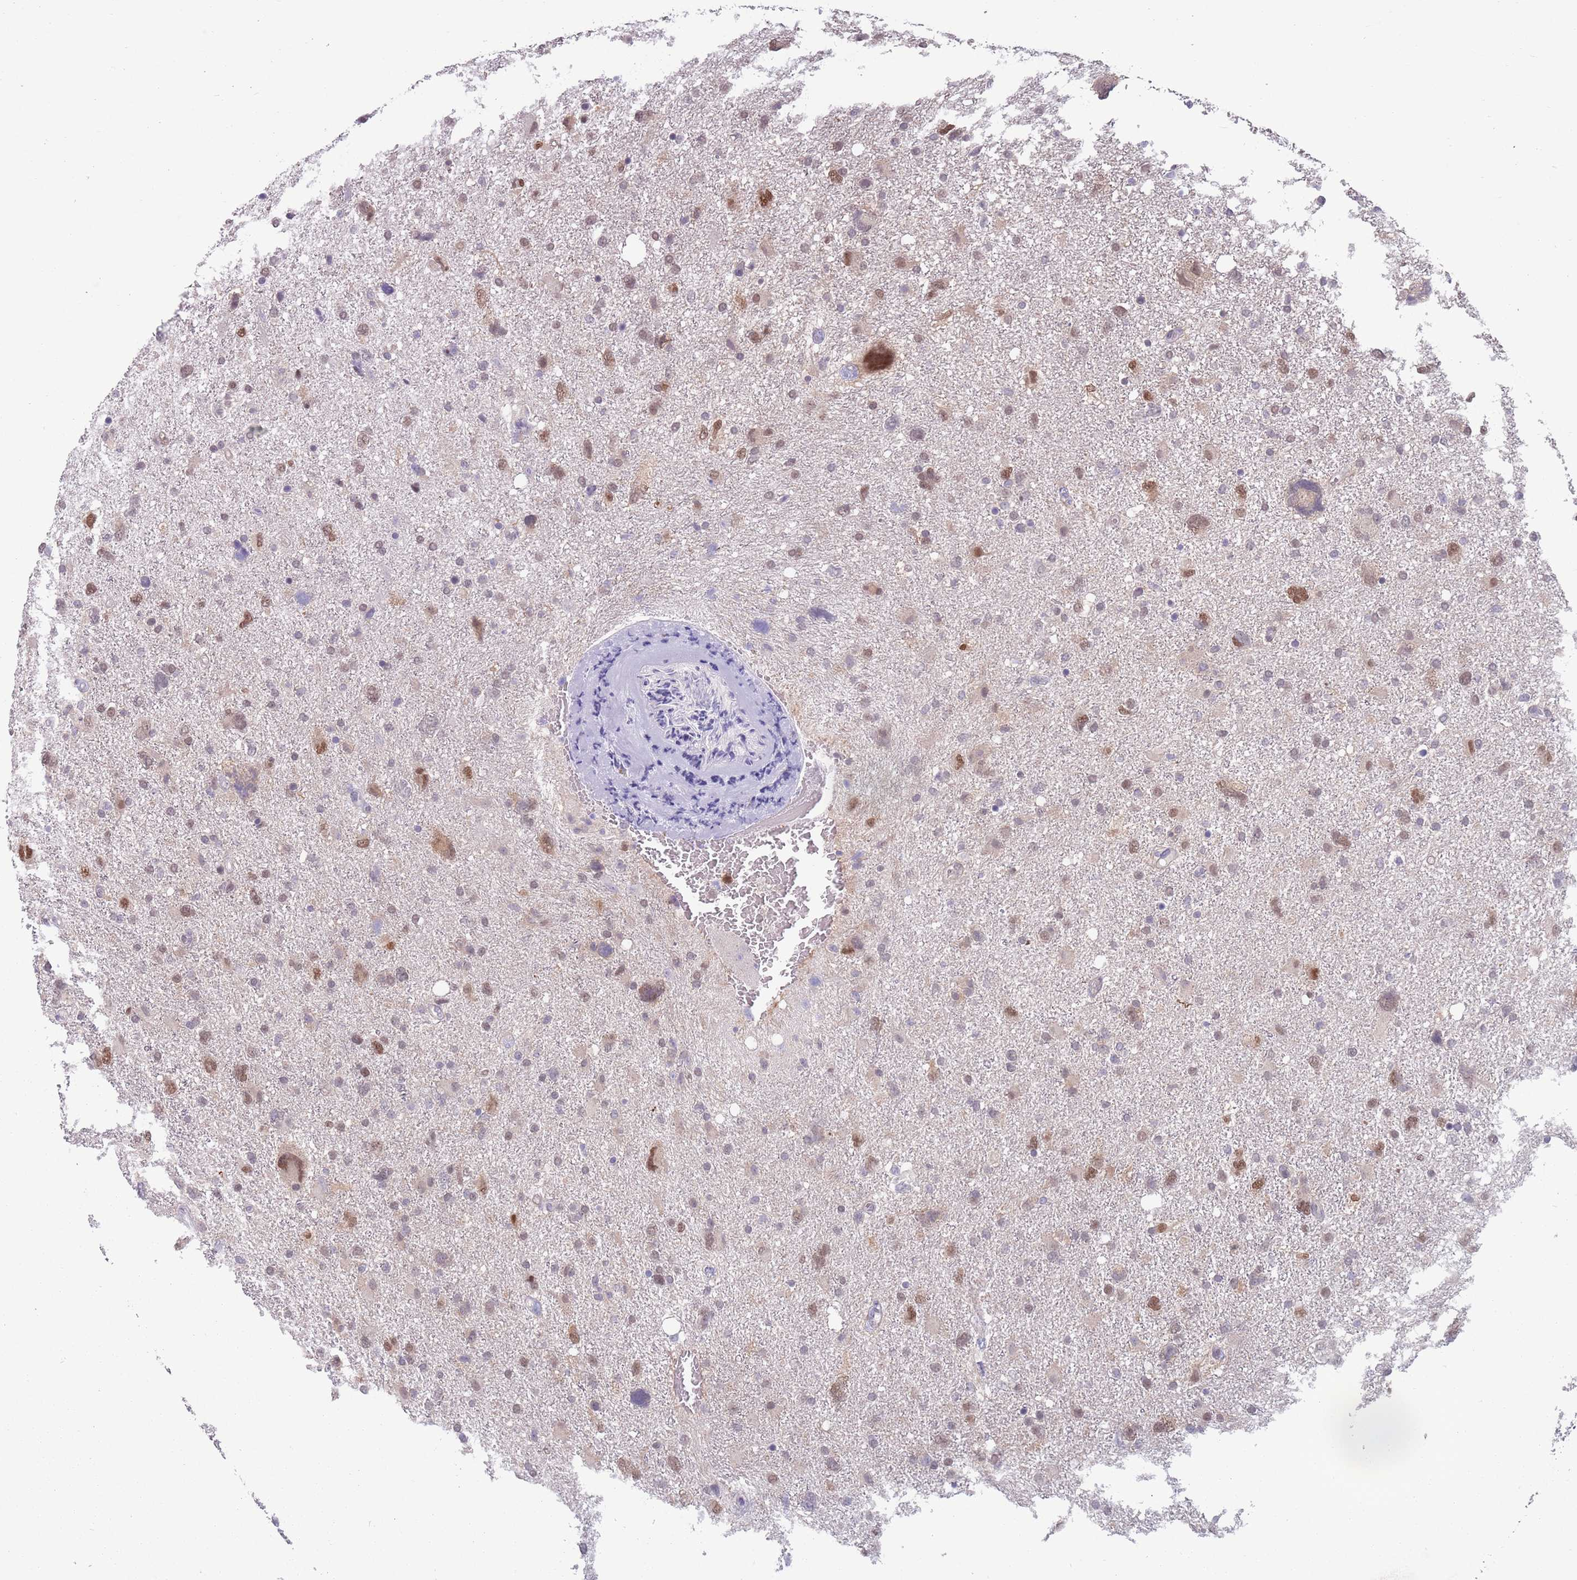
{"staining": {"intensity": "moderate", "quantity": "<25%", "location": "cytoplasmic/membranous,nuclear"}, "tissue": "glioma", "cell_type": "Tumor cells", "image_type": "cancer", "snomed": [{"axis": "morphology", "description": "Glioma, malignant, High grade"}, {"axis": "topography", "description": "Brain"}], "caption": "Immunohistochemistry (IHC) (DAB (3,3'-diaminobenzidine)) staining of human glioma reveals moderate cytoplasmic/membranous and nuclear protein expression in about <25% of tumor cells.", "gene": "CLNS1A", "patient": {"sex": "male", "age": 61}}